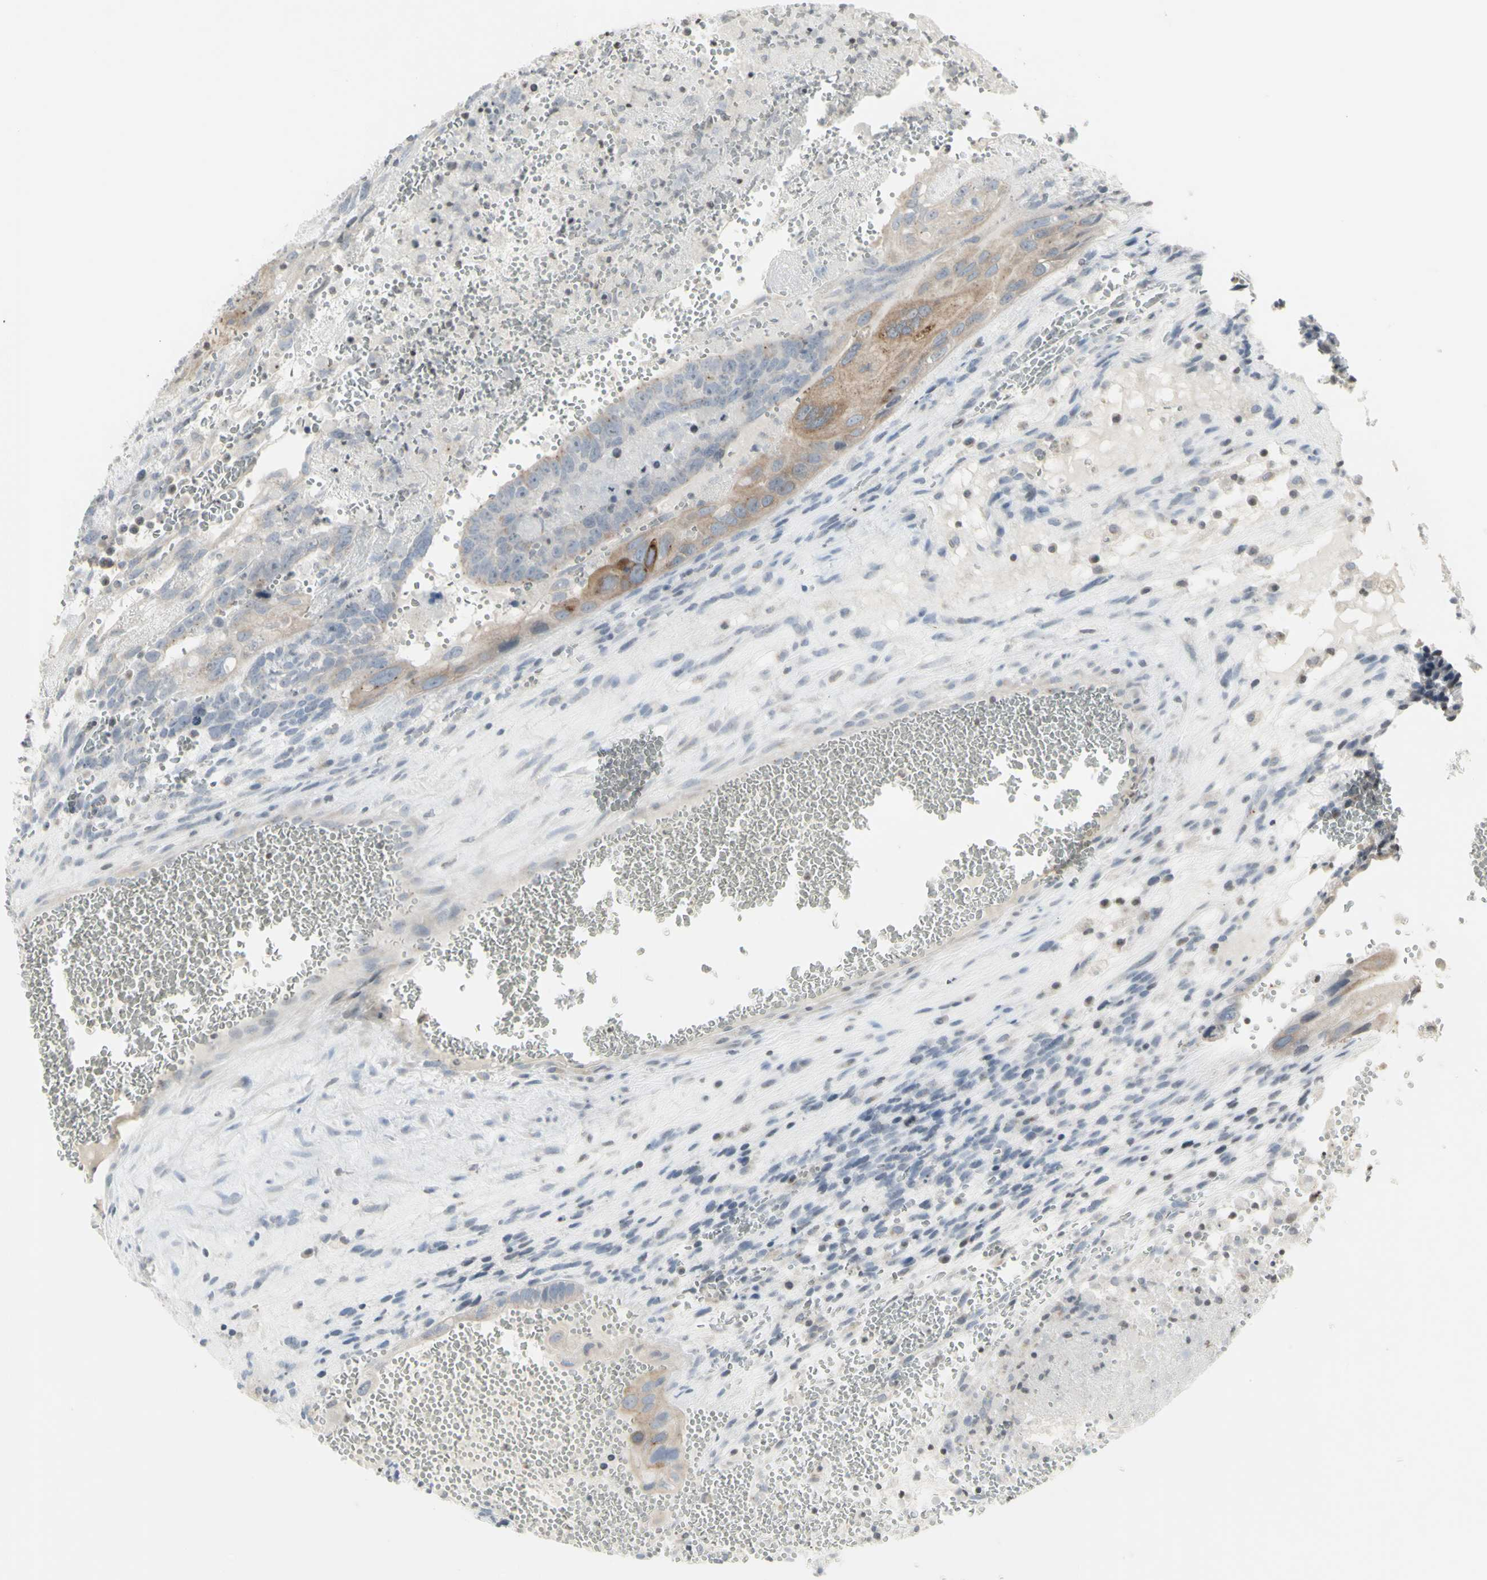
{"staining": {"intensity": "weak", "quantity": "<25%", "location": "cytoplasmic/membranous"}, "tissue": "testis cancer", "cell_type": "Tumor cells", "image_type": "cancer", "snomed": [{"axis": "morphology", "description": "Seminoma, NOS"}, {"axis": "morphology", "description": "Carcinoma, Embryonal, NOS"}, {"axis": "topography", "description": "Testis"}], "caption": "DAB (3,3'-diaminobenzidine) immunohistochemical staining of human embryonal carcinoma (testis) reveals no significant expression in tumor cells.", "gene": "MUC5AC", "patient": {"sex": "male", "age": 52}}